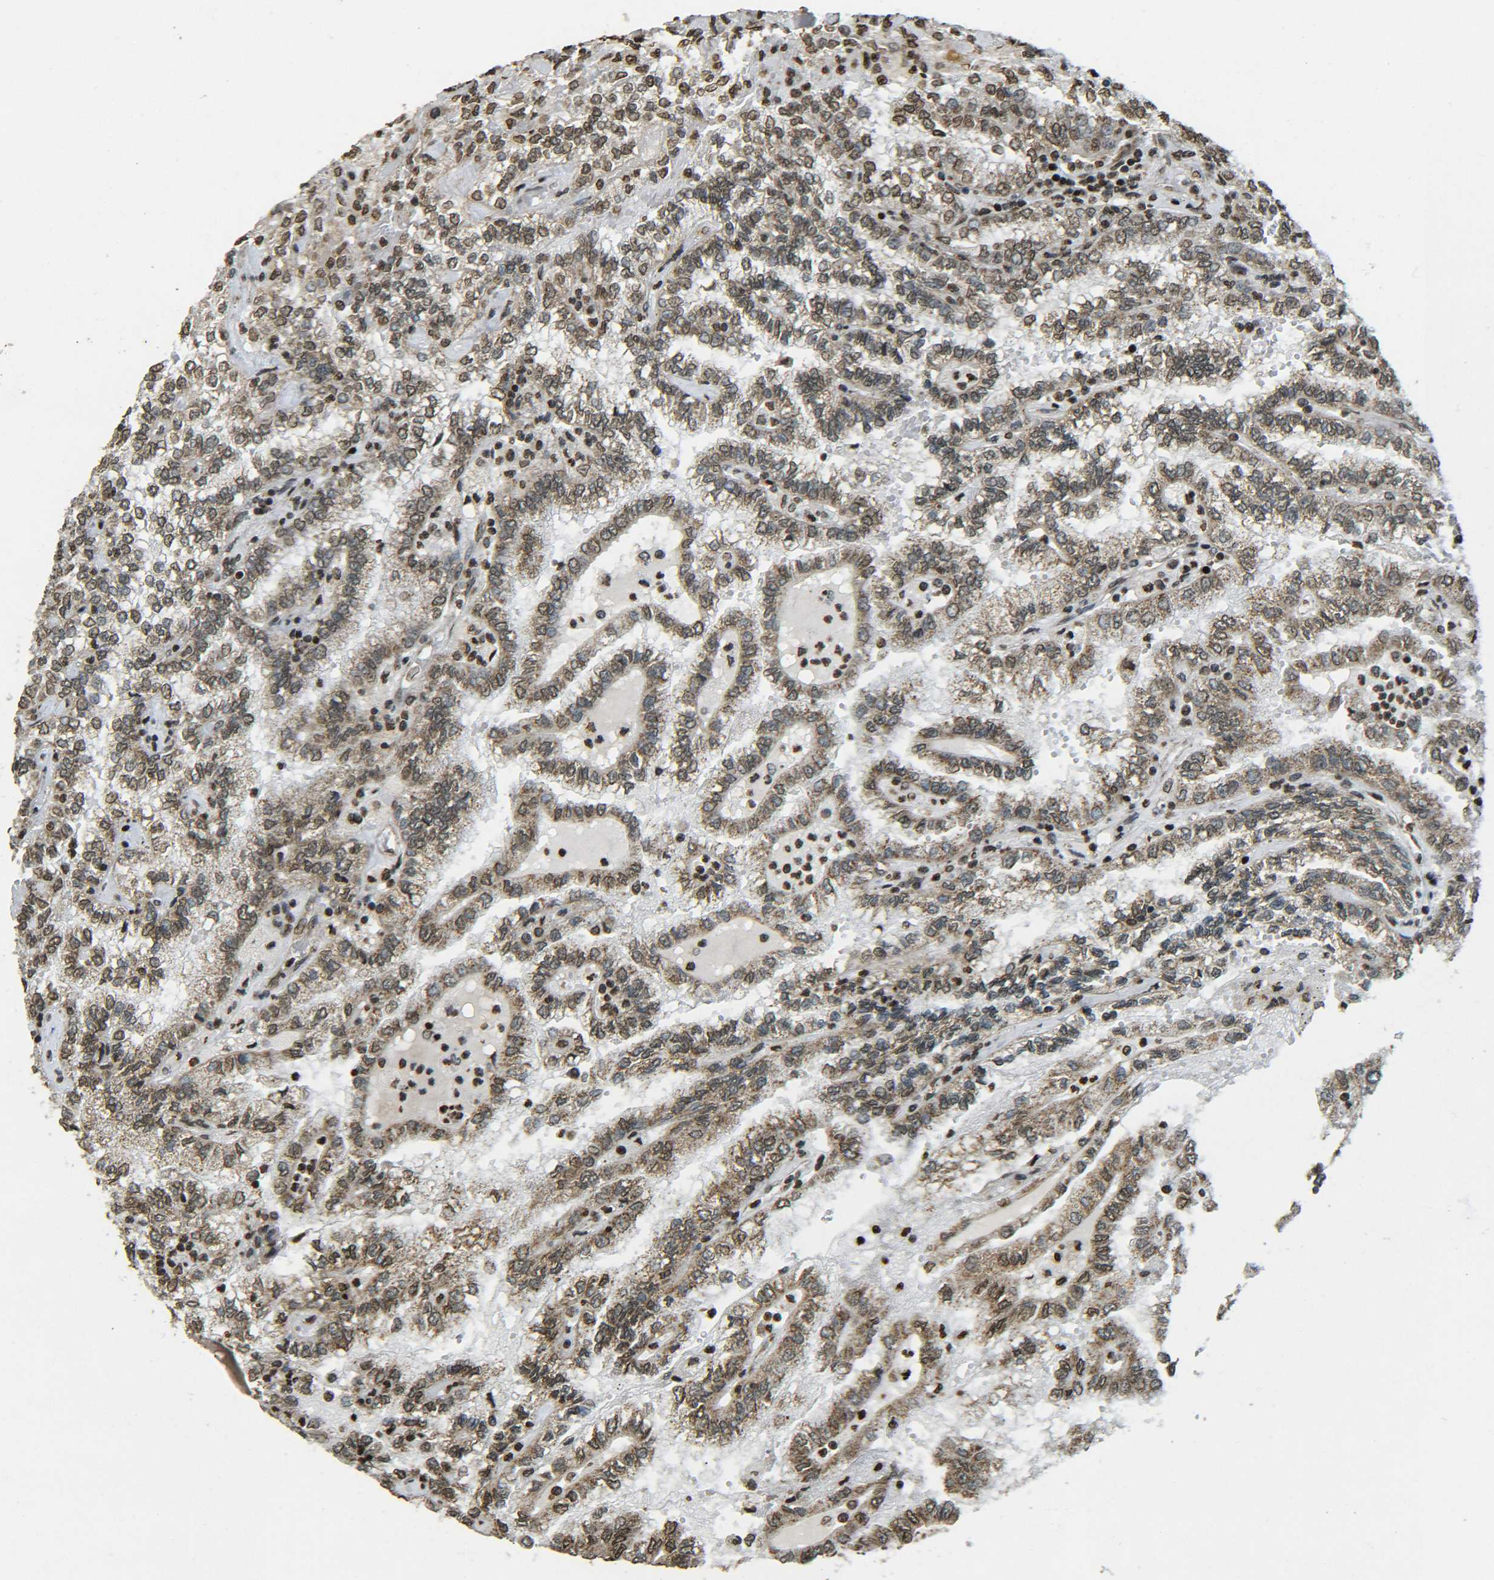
{"staining": {"intensity": "moderate", "quantity": ">75%", "location": "cytoplasmic/membranous,nuclear"}, "tissue": "renal cancer", "cell_type": "Tumor cells", "image_type": "cancer", "snomed": [{"axis": "morphology", "description": "Inflammation, NOS"}, {"axis": "morphology", "description": "Adenocarcinoma, NOS"}, {"axis": "topography", "description": "Kidney"}], "caption": "Immunohistochemistry (IHC) micrograph of renal cancer (adenocarcinoma) stained for a protein (brown), which shows medium levels of moderate cytoplasmic/membranous and nuclear staining in approximately >75% of tumor cells.", "gene": "NEUROG2", "patient": {"sex": "male", "age": 68}}